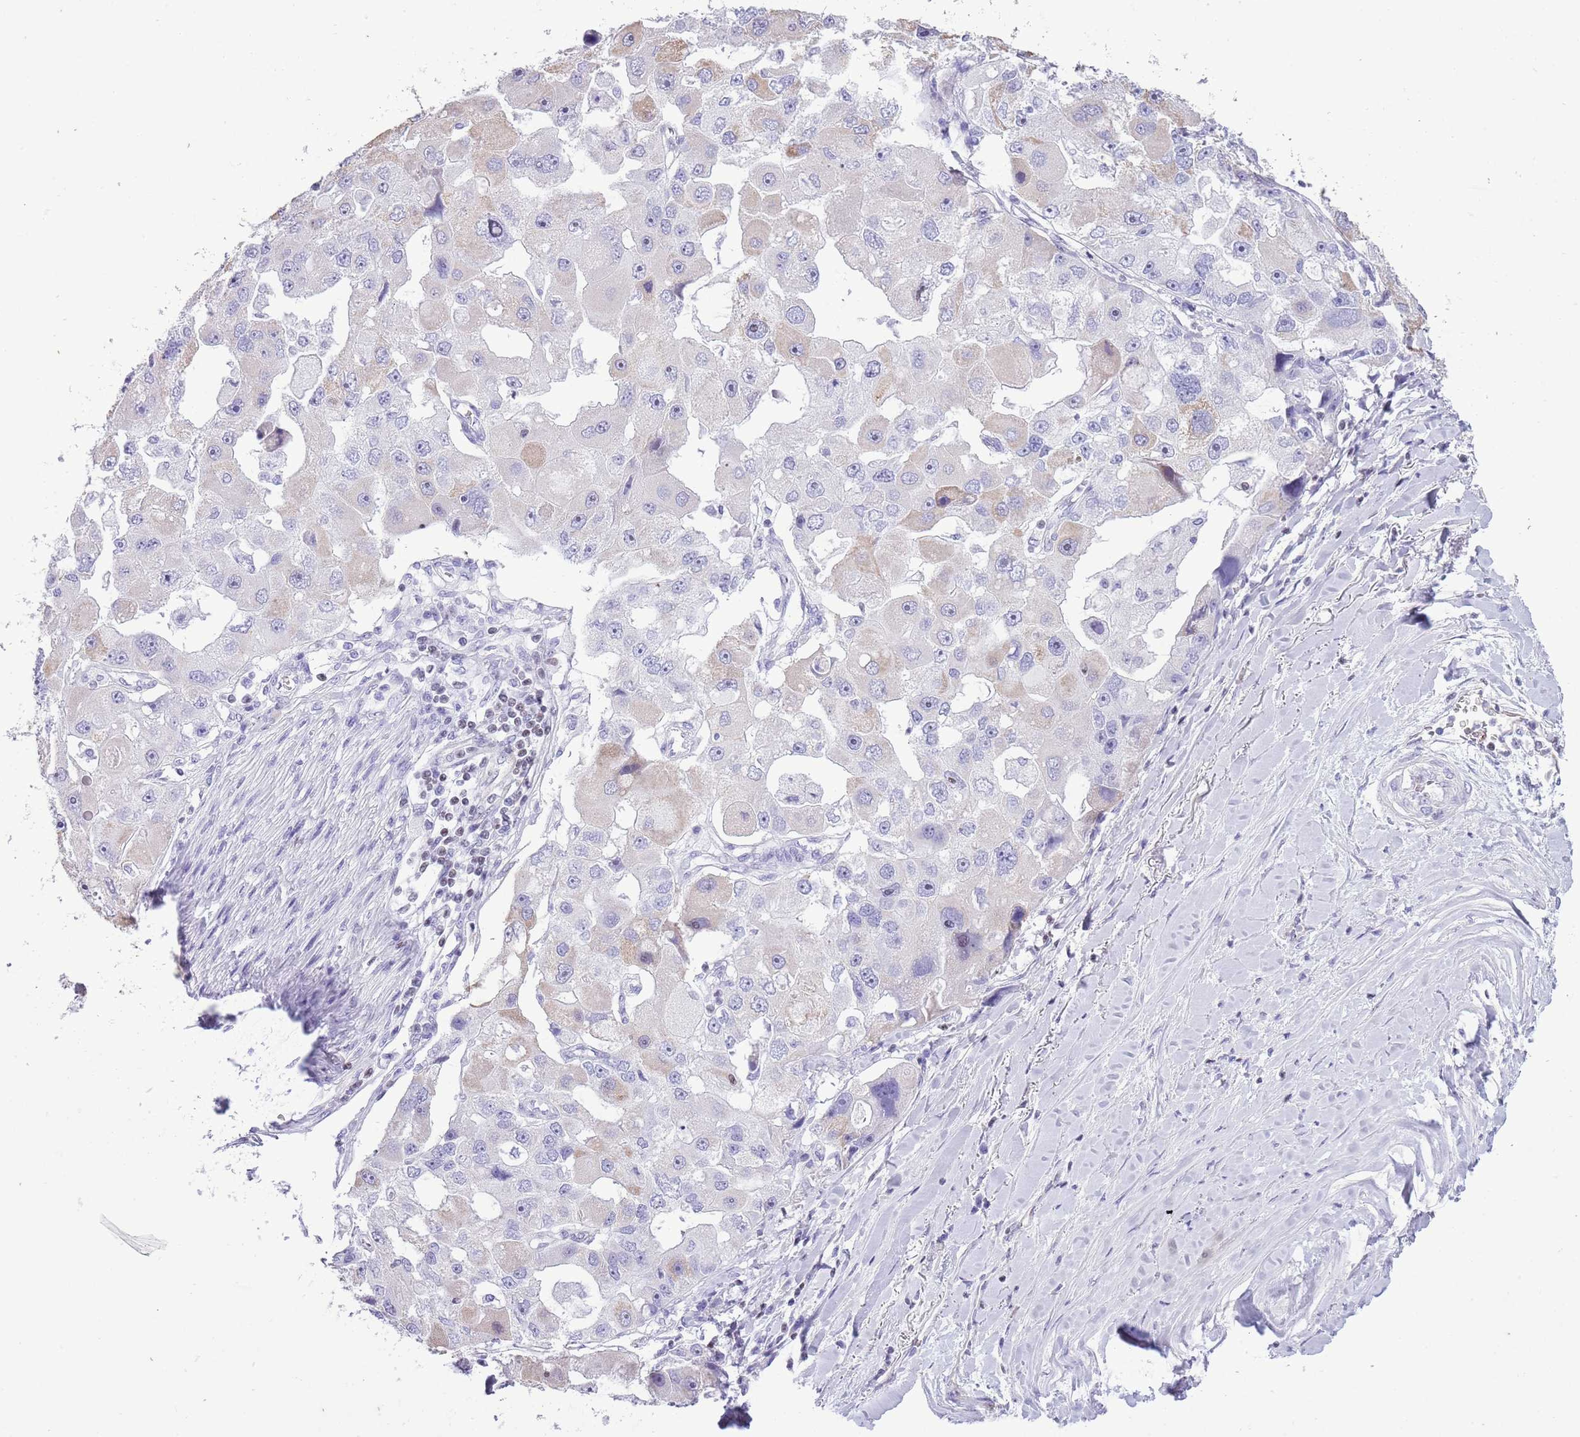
{"staining": {"intensity": "negative", "quantity": "none", "location": "none"}, "tissue": "lung cancer", "cell_type": "Tumor cells", "image_type": "cancer", "snomed": [{"axis": "morphology", "description": "Adenocarcinoma, NOS"}, {"axis": "topography", "description": "Lung"}], "caption": "Immunohistochemical staining of human adenocarcinoma (lung) shows no significant staining in tumor cells.", "gene": "BCL11B", "patient": {"sex": "female", "age": 54}}